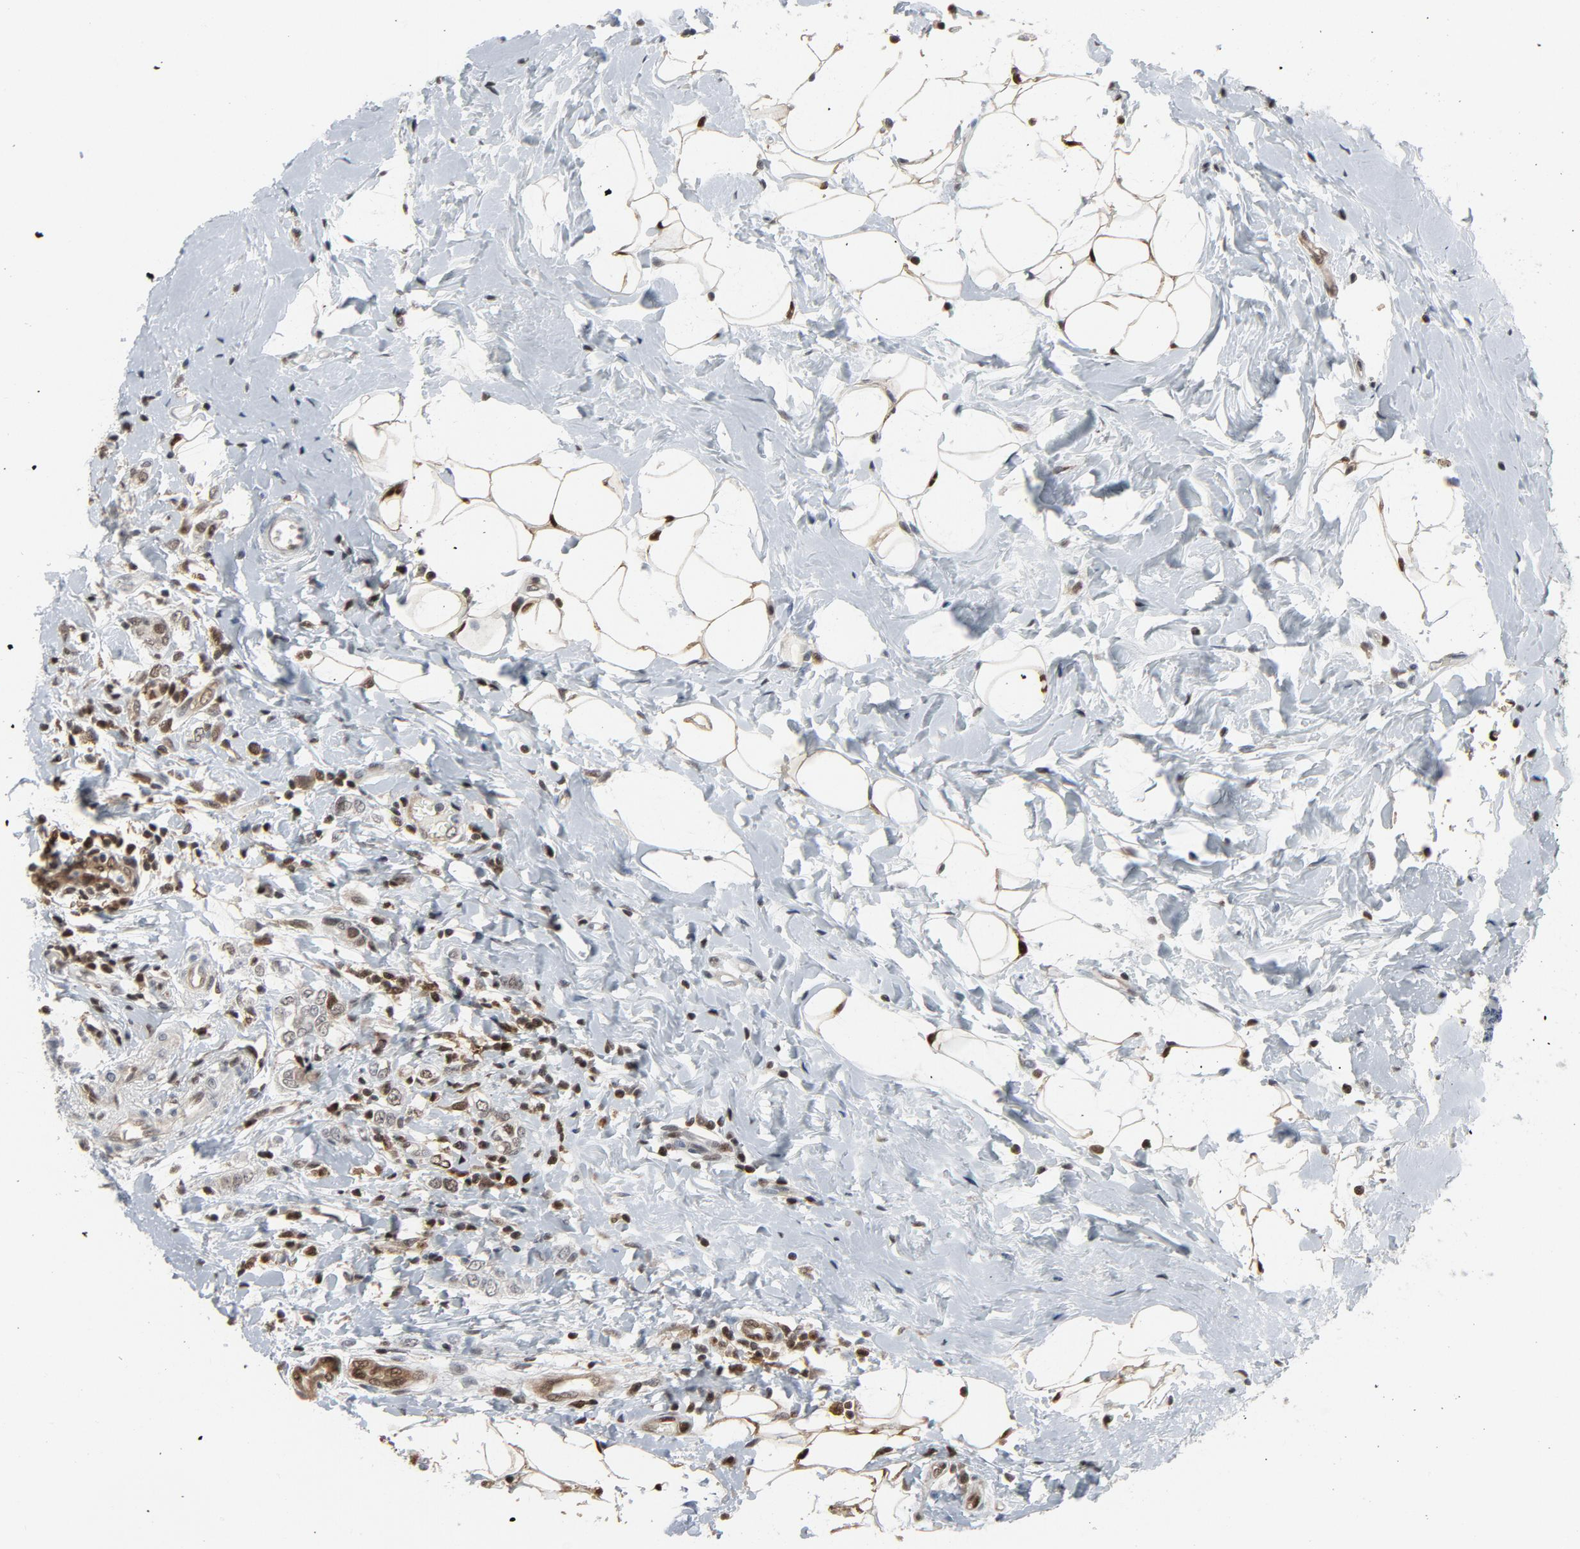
{"staining": {"intensity": "weak", "quantity": "25%-75%", "location": "cytoplasmic/membranous,nuclear"}, "tissue": "breast cancer", "cell_type": "Tumor cells", "image_type": "cancer", "snomed": [{"axis": "morphology", "description": "Normal tissue, NOS"}, {"axis": "morphology", "description": "Lobular carcinoma"}, {"axis": "topography", "description": "Breast"}], "caption": "Immunohistochemistry (DAB (3,3'-diaminobenzidine)) staining of human lobular carcinoma (breast) reveals weak cytoplasmic/membranous and nuclear protein expression in approximately 25%-75% of tumor cells.", "gene": "STAT5A", "patient": {"sex": "female", "age": 47}}